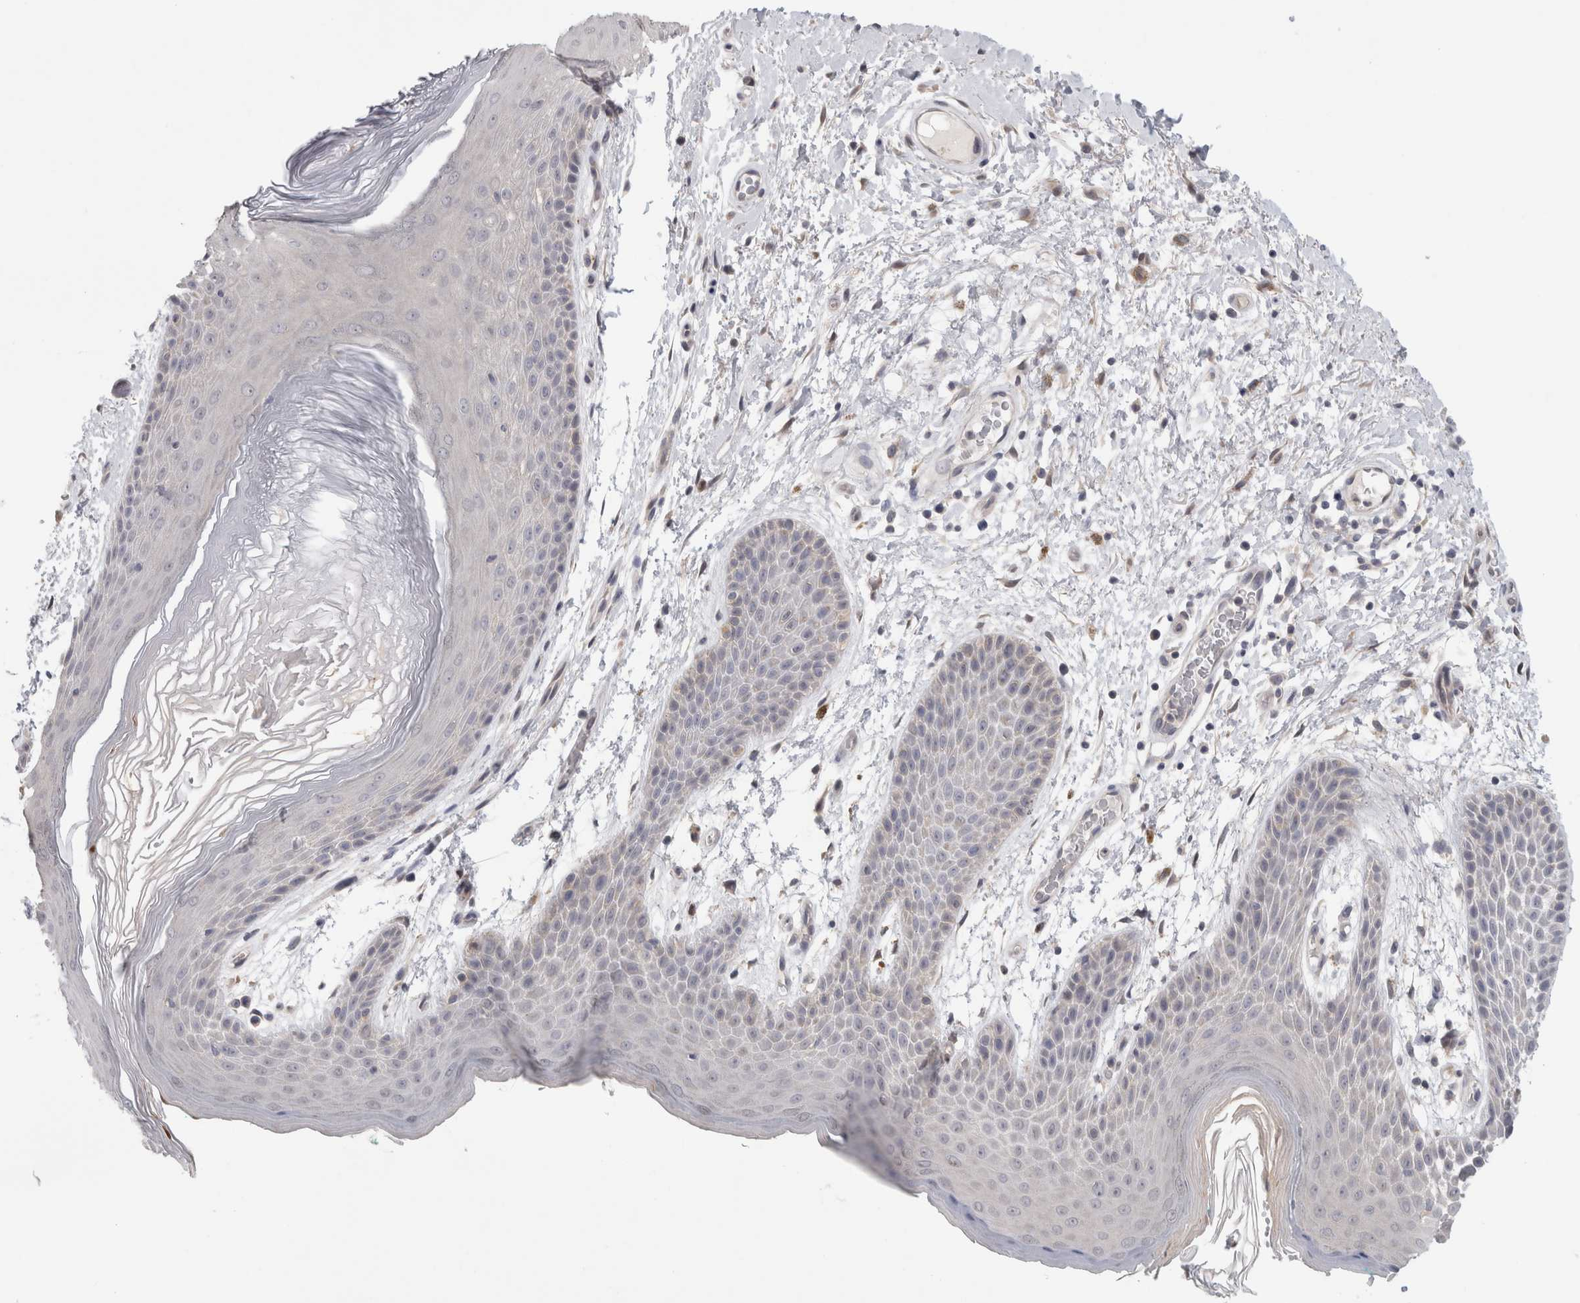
{"staining": {"intensity": "weak", "quantity": "<25%", "location": "cytoplasmic/membranous"}, "tissue": "skin", "cell_type": "Epidermal cells", "image_type": "normal", "snomed": [{"axis": "morphology", "description": "Normal tissue, NOS"}, {"axis": "topography", "description": "Anal"}], "caption": "IHC of benign skin demonstrates no positivity in epidermal cells. (IHC, brightfield microscopy, high magnification).", "gene": "PIGP", "patient": {"sex": "male", "age": 74}}